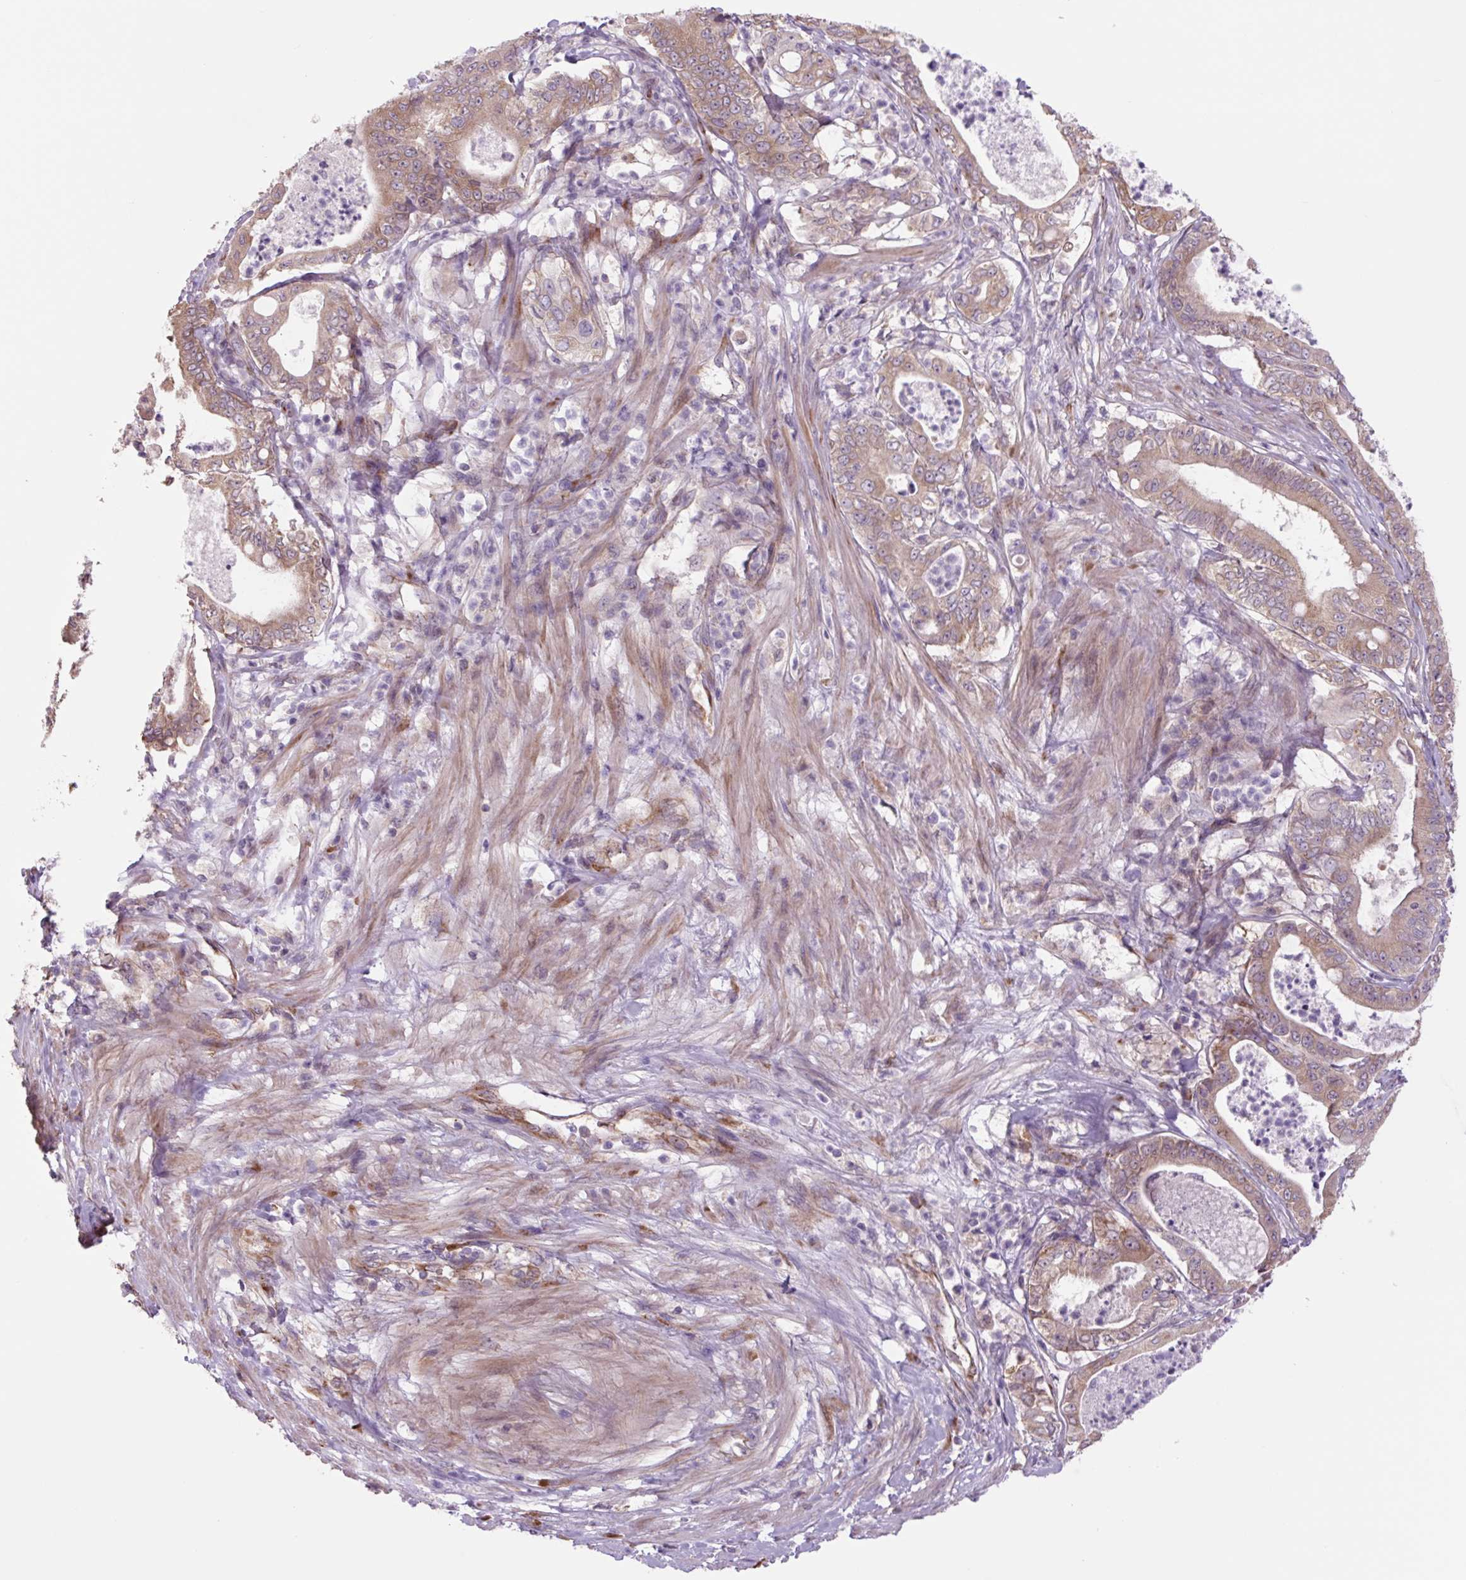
{"staining": {"intensity": "moderate", "quantity": "25%-75%", "location": "cytoplasmic/membranous"}, "tissue": "pancreatic cancer", "cell_type": "Tumor cells", "image_type": "cancer", "snomed": [{"axis": "morphology", "description": "Adenocarcinoma, NOS"}, {"axis": "topography", "description": "Pancreas"}], "caption": "Pancreatic cancer was stained to show a protein in brown. There is medium levels of moderate cytoplasmic/membranous positivity in about 25%-75% of tumor cells. Ihc stains the protein of interest in brown and the nuclei are stained blue.", "gene": "PLA2G4A", "patient": {"sex": "male", "age": 71}}